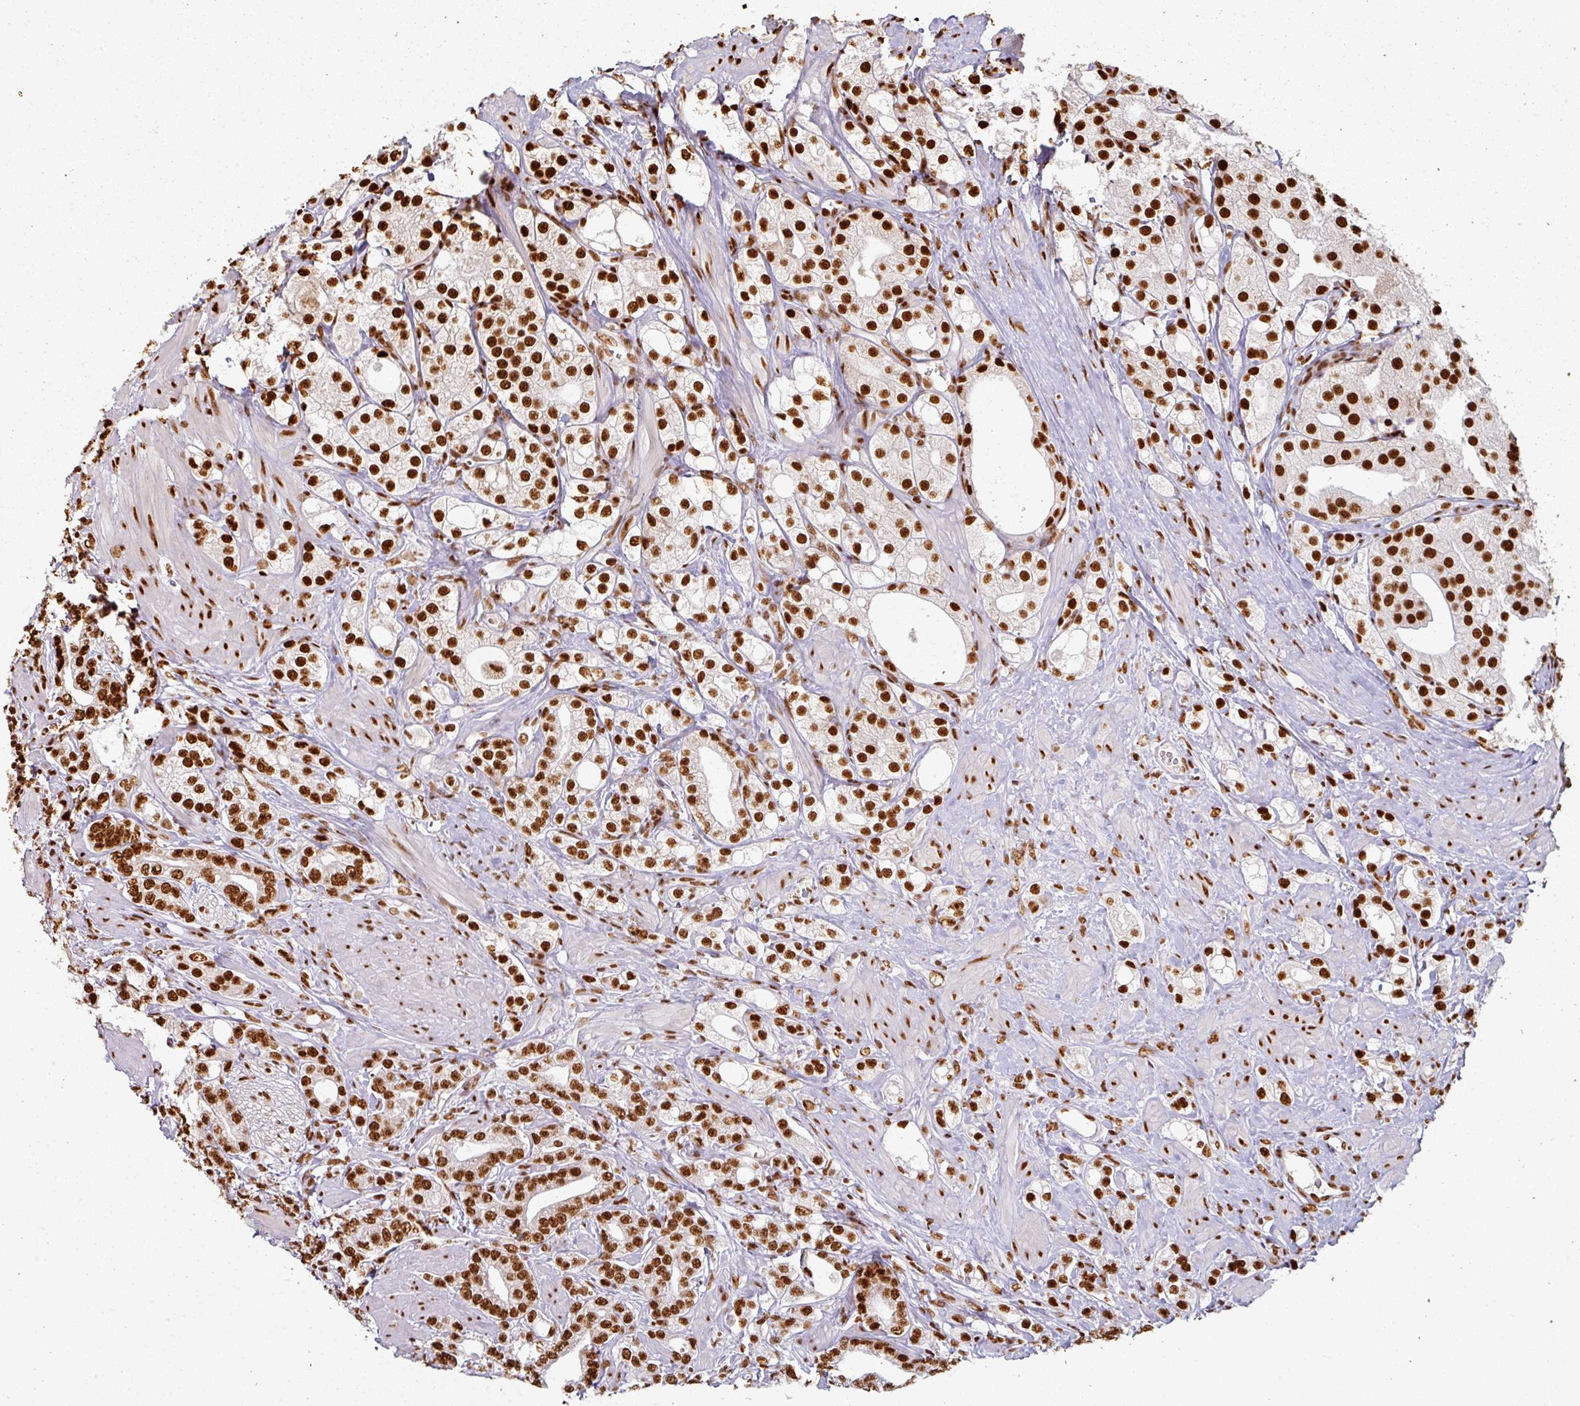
{"staining": {"intensity": "strong", "quantity": ">75%", "location": "nuclear"}, "tissue": "prostate cancer", "cell_type": "Tumor cells", "image_type": "cancer", "snomed": [{"axis": "morphology", "description": "Adenocarcinoma, High grade"}, {"axis": "topography", "description": "Prostate"}], "caption": "Immunohistochemical staining of human prostate cancer (high-grade adenocarcinoma) demonstrates high levels of strong nuclear protein positivity in about >75% of tumor cells. (DAB (3,3'-diaminobenzidine) = brown stain, brightfield microscopy at high magnification).", "gene": "SIK3", "patient": {"sex": "male", "age": 50}}